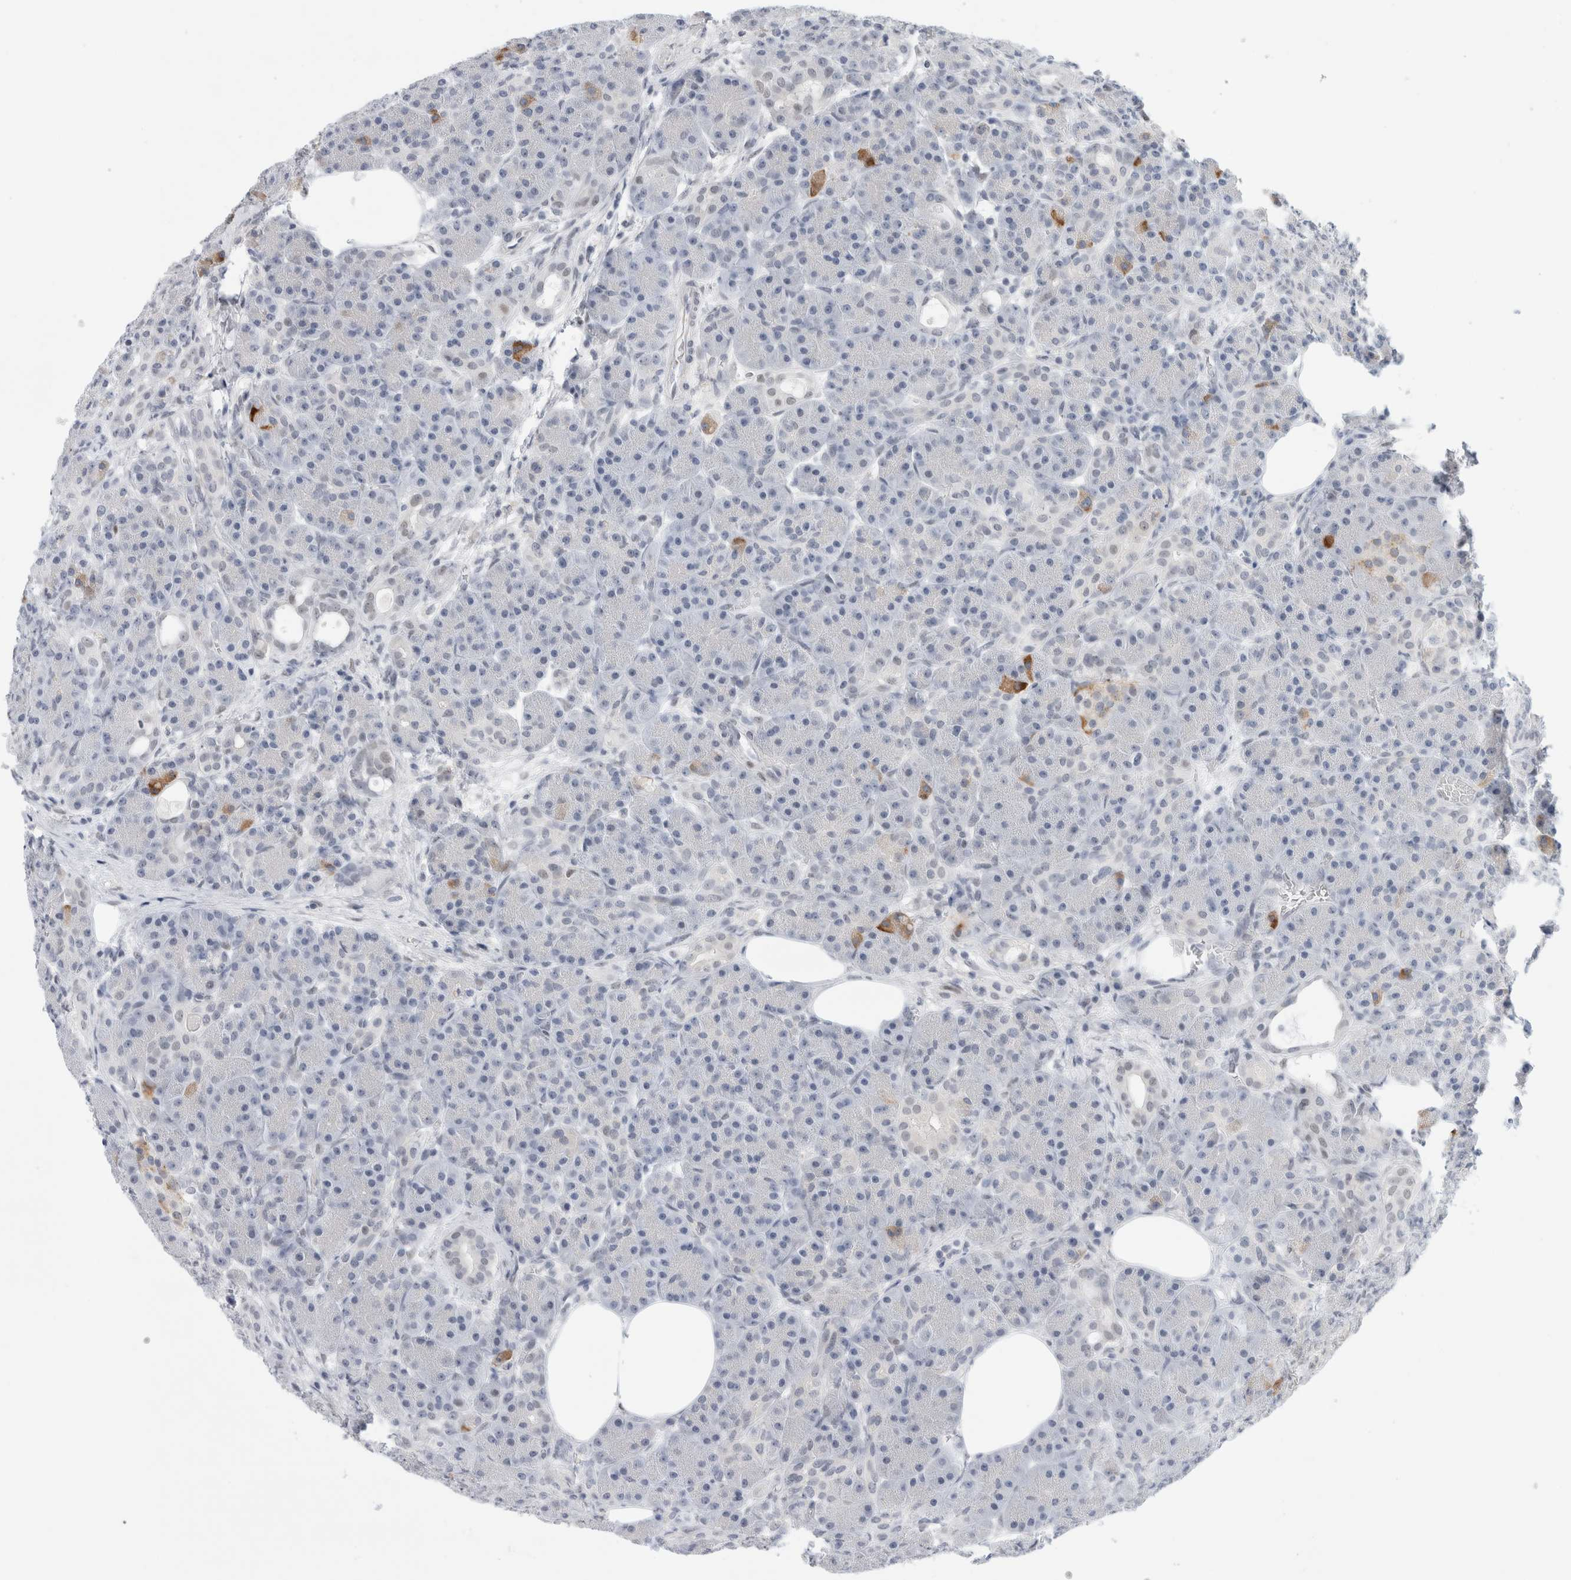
{"staining": {"intensity": "negative", "quantity": "none", "location": "none"}, "tissue": "pancreas", "cell_type": "Exocrine glandular cells", "image_type": "normal", "snomed": [{"axis": "morphology", "description": "Normal tissue, NOS"}, {"axis": "topography", "description": "Pancreas"}], "caption": "DAB immunohistochemical staining of benign human pancreas displays no significant positivity in exocrine glandular cells.", "gene": "KNL1", "patient": {"sex": "male", "age": 63}}